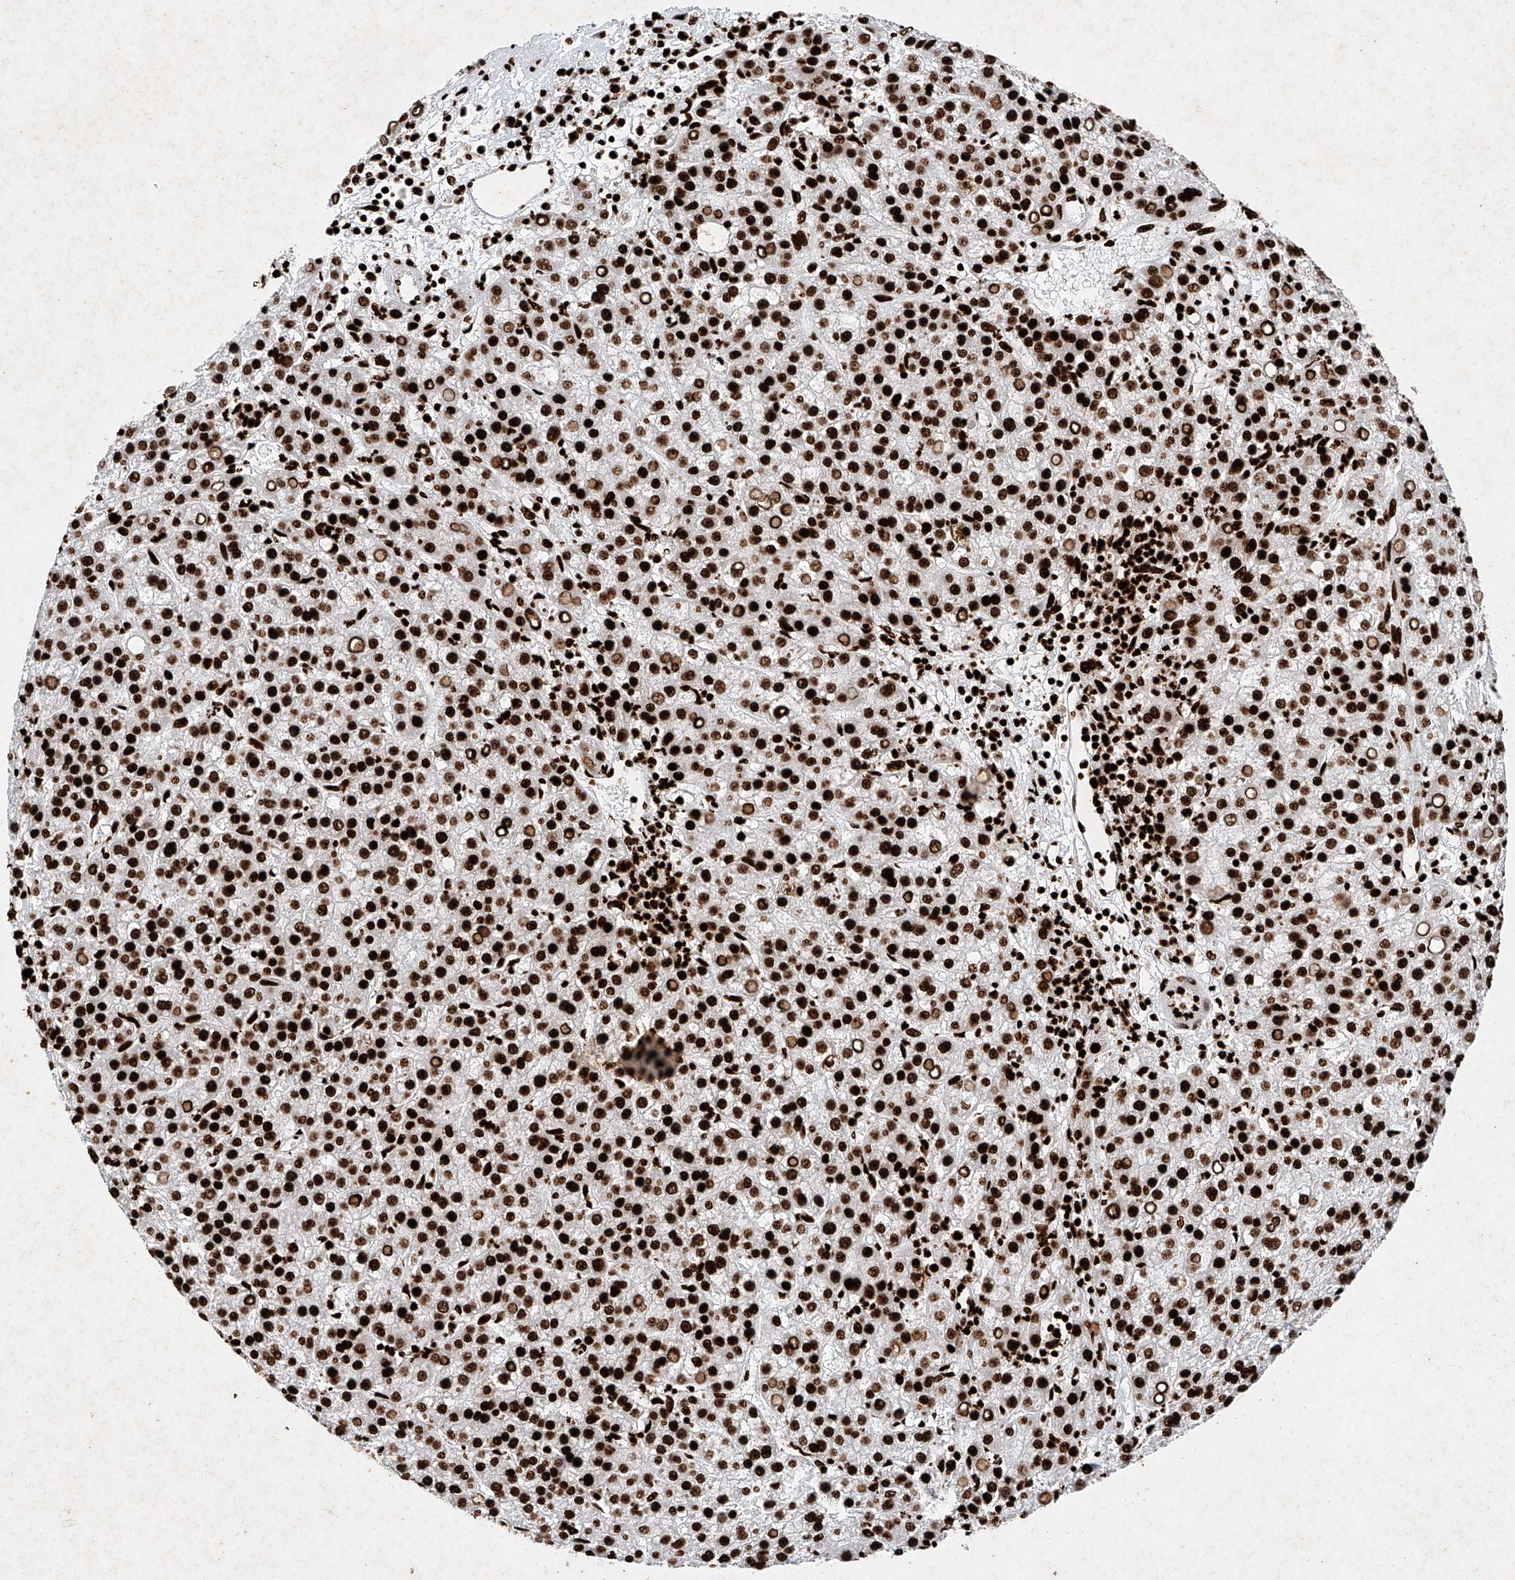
{"staining": {"intensity": "strong", "quantity": ">75%", "location": "nuclear"}, "tissue": "liver cancer", "cell_type": "Tumor cells", "image_type": "cancer", "snomed": [{"axis": "morphology", "description": "Carcinoma, Hepatocellular, NOS"}, {"axis": "topography", "description": "Liver"}], "caption": "This image exhibits liver cancer stained with immunohistochemistry (IHC) to label a protein in brown. The nuclear of tumor cells show strong positivity for the protein. Nuclei are counter-stained blue.", "gene": "SRSF6", "patient": {"sex": "female", "age": 58}}